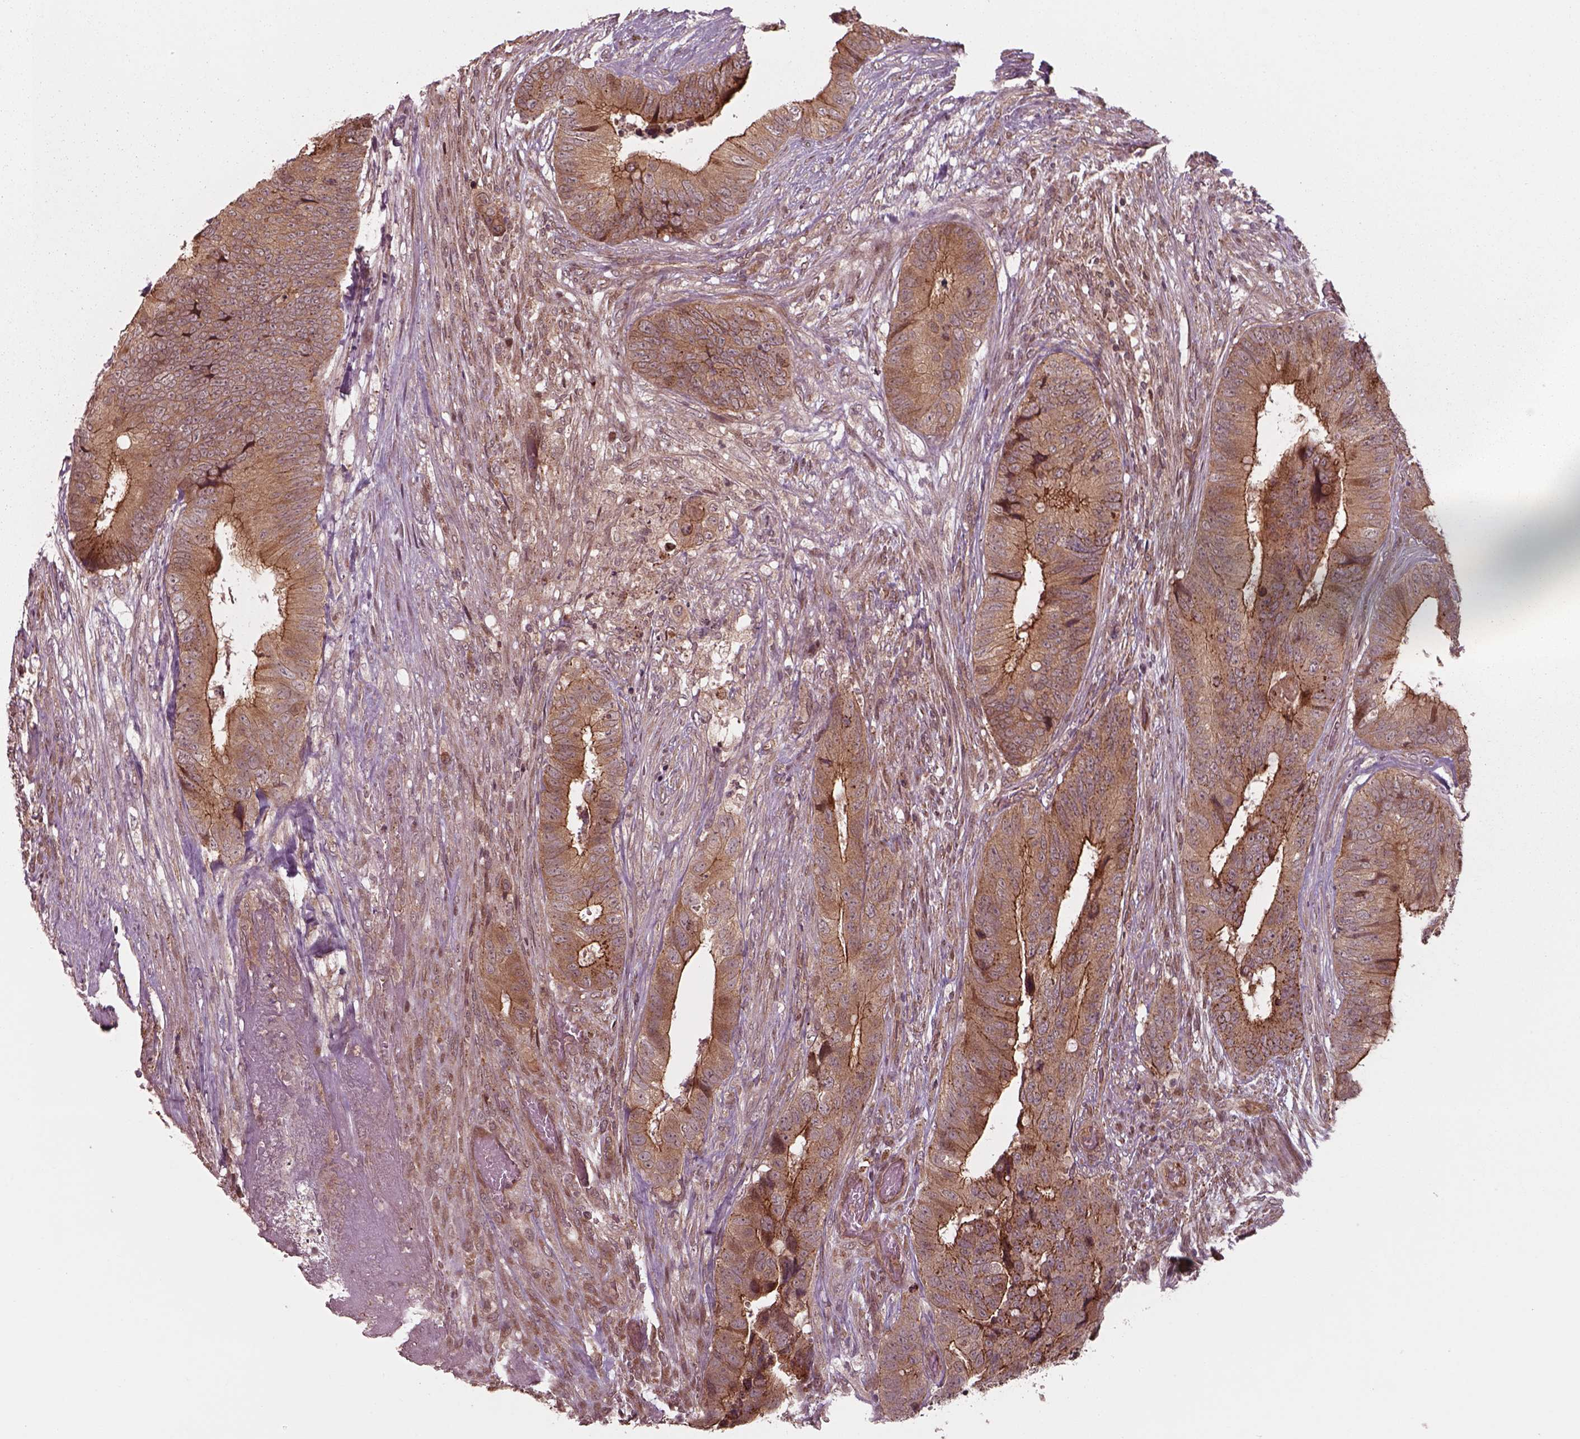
{"staining": {"intensity": "strong", "quantity": ">75%", "location": "cytoplasmic/membranous"}, "tissue": "colorectal cancer", "cell_type": "Tumor cells", "image_type": "cancer", "snomed": [{"axis": "morphology", "description": "Adenocarcinoma, NOS"}, {"axis": "topography", "description": "Colon"}], "caption": "This is an image of immunohistochemistry (IHC) staining of colorectal cancer, which shows strong expression in the cytoplasmic/membranous of tumor cells.", "gene": "CHMP3", "patient": {"sex": "male", "age": 84}}